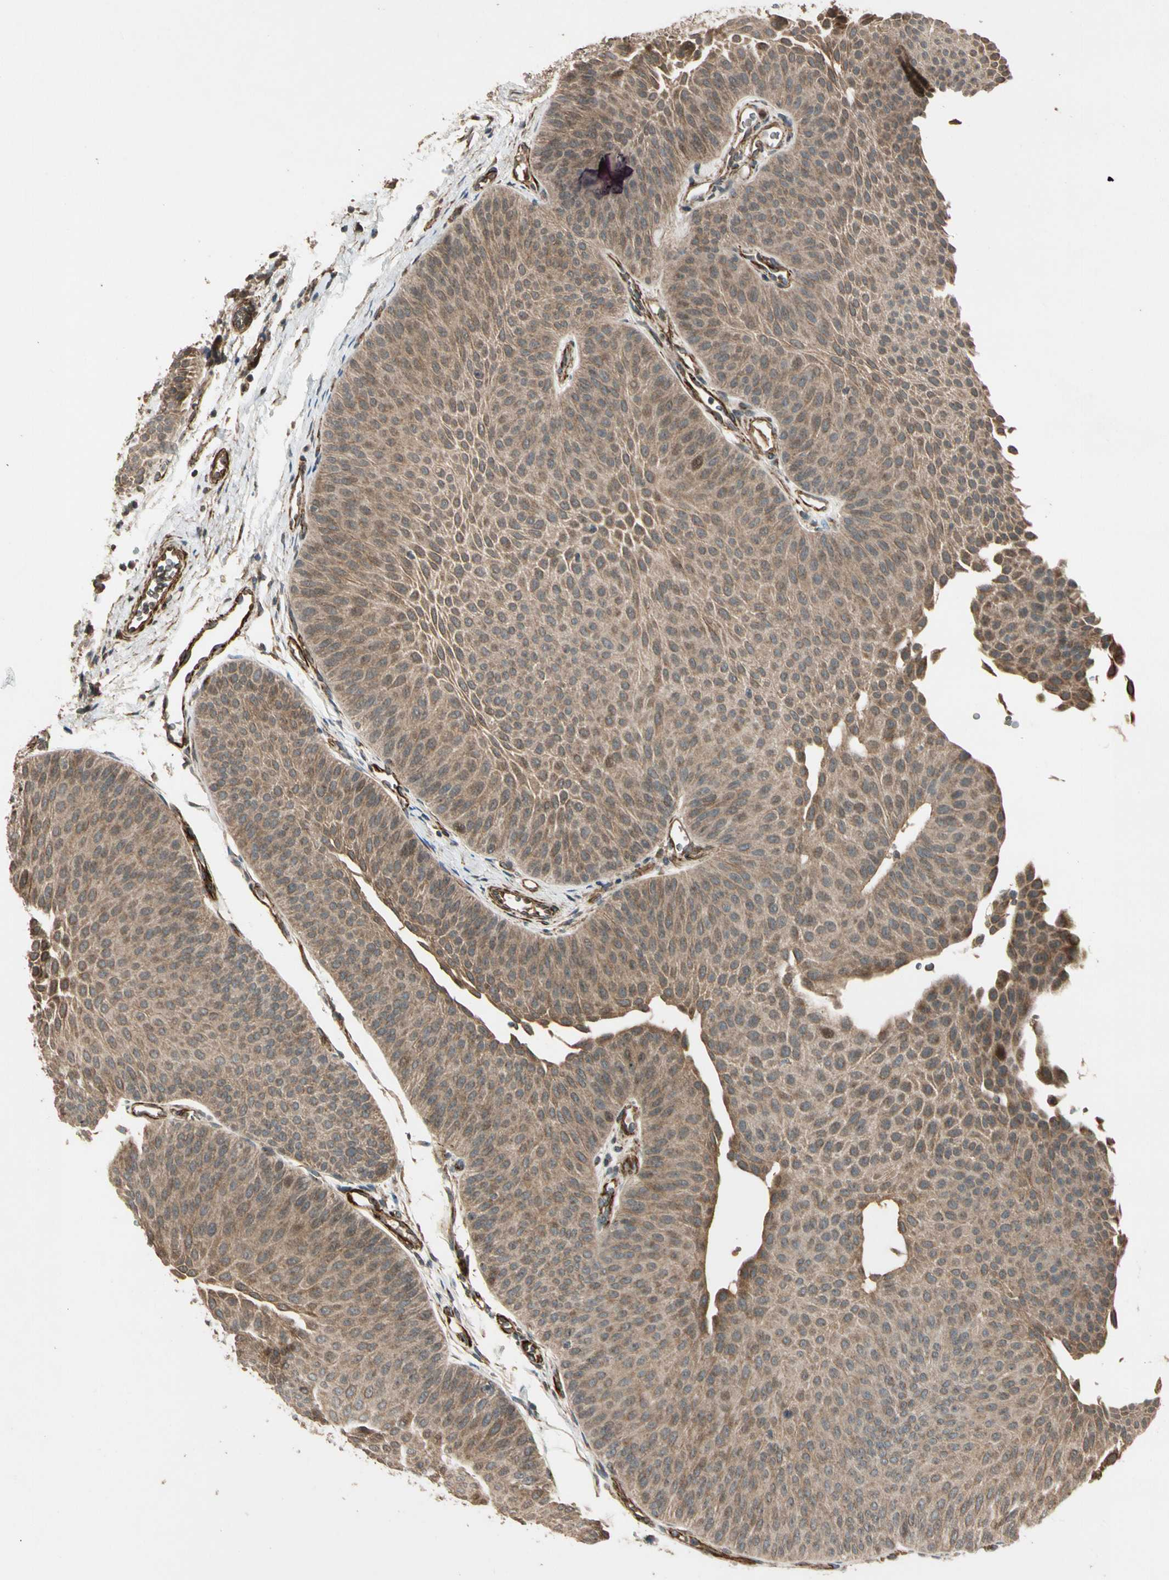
{"staining": {"intensity": "moderate", "quantity": ">75%", "location": "cytoplasmic/membranous"}, "tissue": "urothelial cancer", "cell_type": "Tumor cells", "image_type": "cancer", "snomed": [{"axis": "morphology", "description": "Urothelial carcinoma, Low grade"}, {"axis": "topography", "description": "Urinary bladder"}], "caption": "This photomicrograph demonstrates immunohistochemistry staining of low-grade urothelial carcinoma, with medium moderate cytoplasmic/membranous expression in about >75% of tumor cells.", "gene": "GCK", "patient": {"sex": "female", "age": 60}}